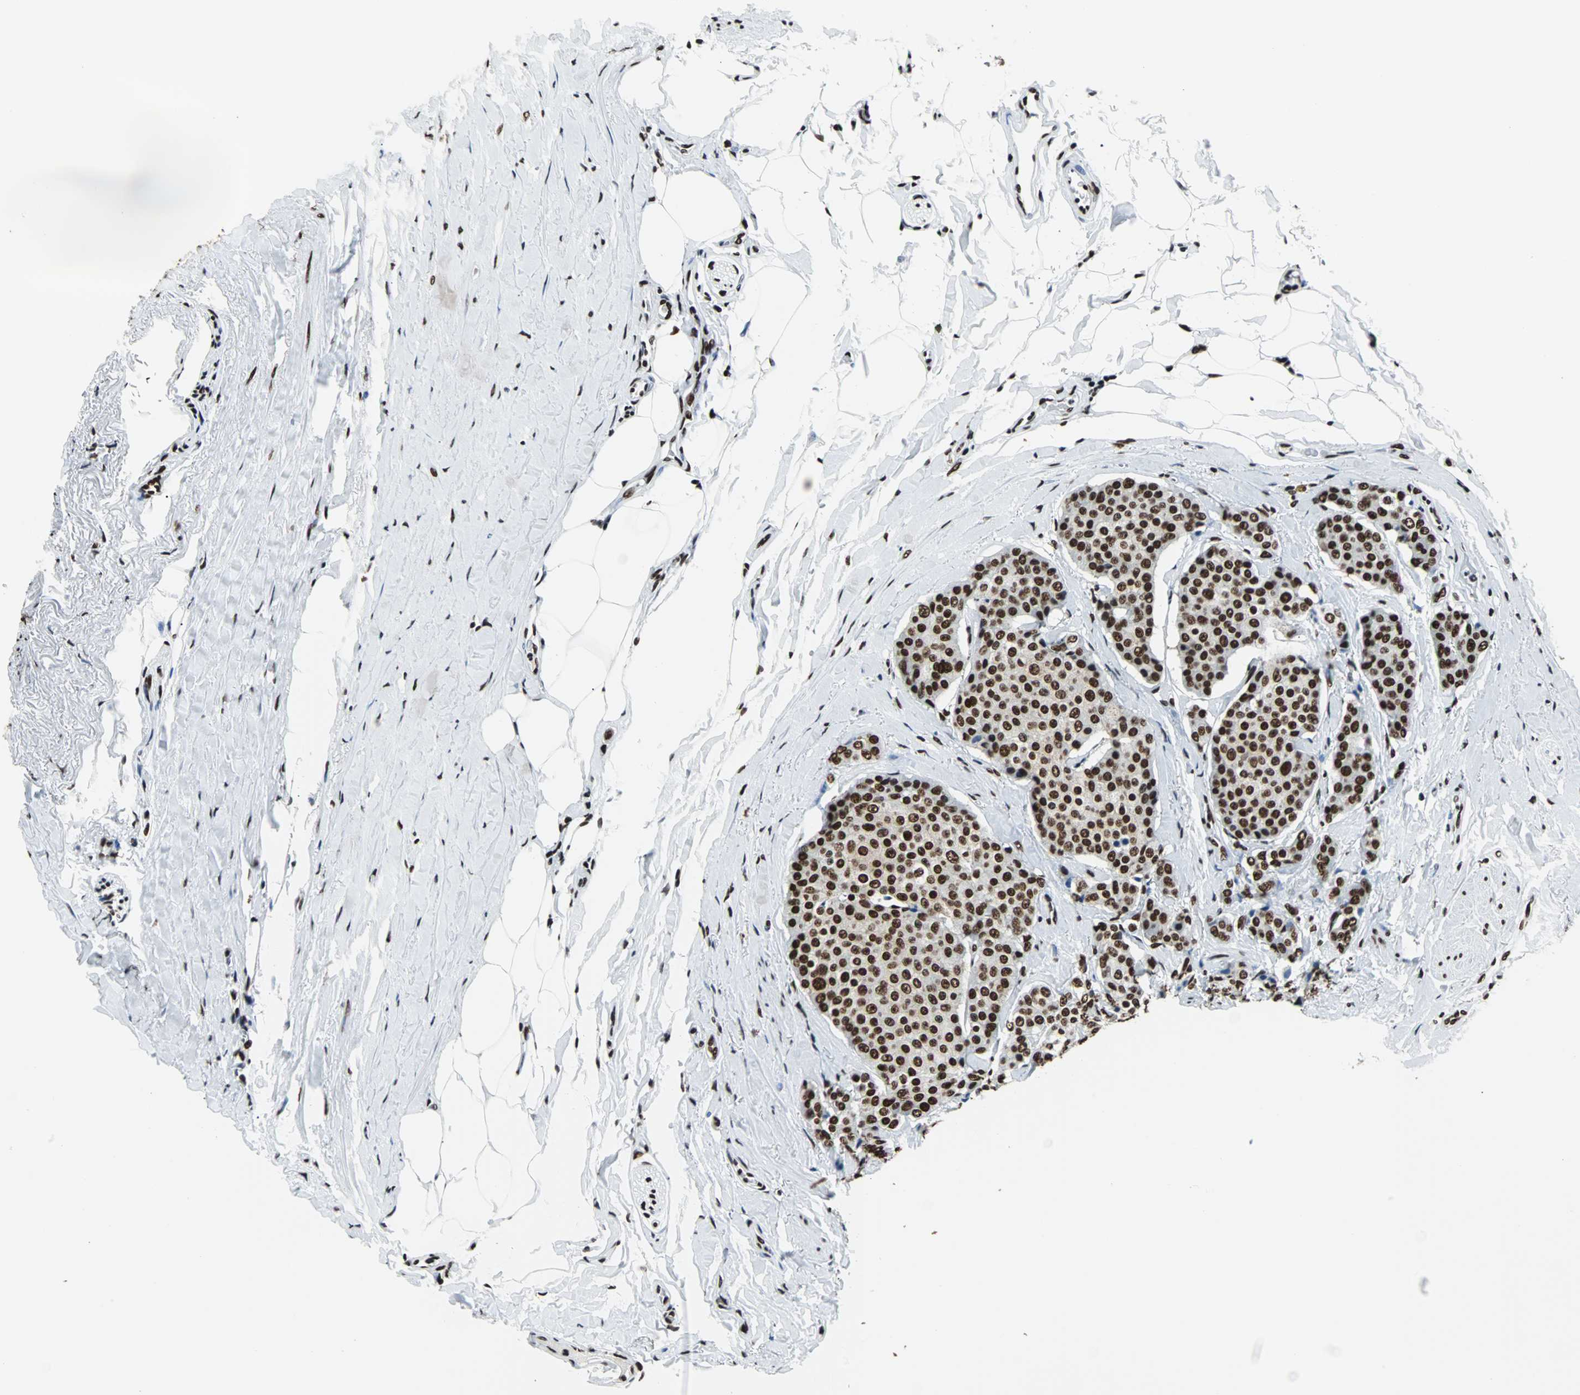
{"staining": {"intensity": "strong", "quantity": ">75%", "location": "nuclear"}, "tissue": "carcinoid", "cell_type": "Tumor cells", "image_type": "cancer", "snomed": [{"axis": "morphology", "description": "Carcinoid, malignant, NOS"}, {"axis": "topography", "description": "Colon"}], "caption": "Protein positivity by immunohistochemistry exhibits strong nuclear positivity in approximately >75% of tumor cells in carcinoid.", "gene": "FUBP1", "patient": {"sex": "female", "age": 61}}